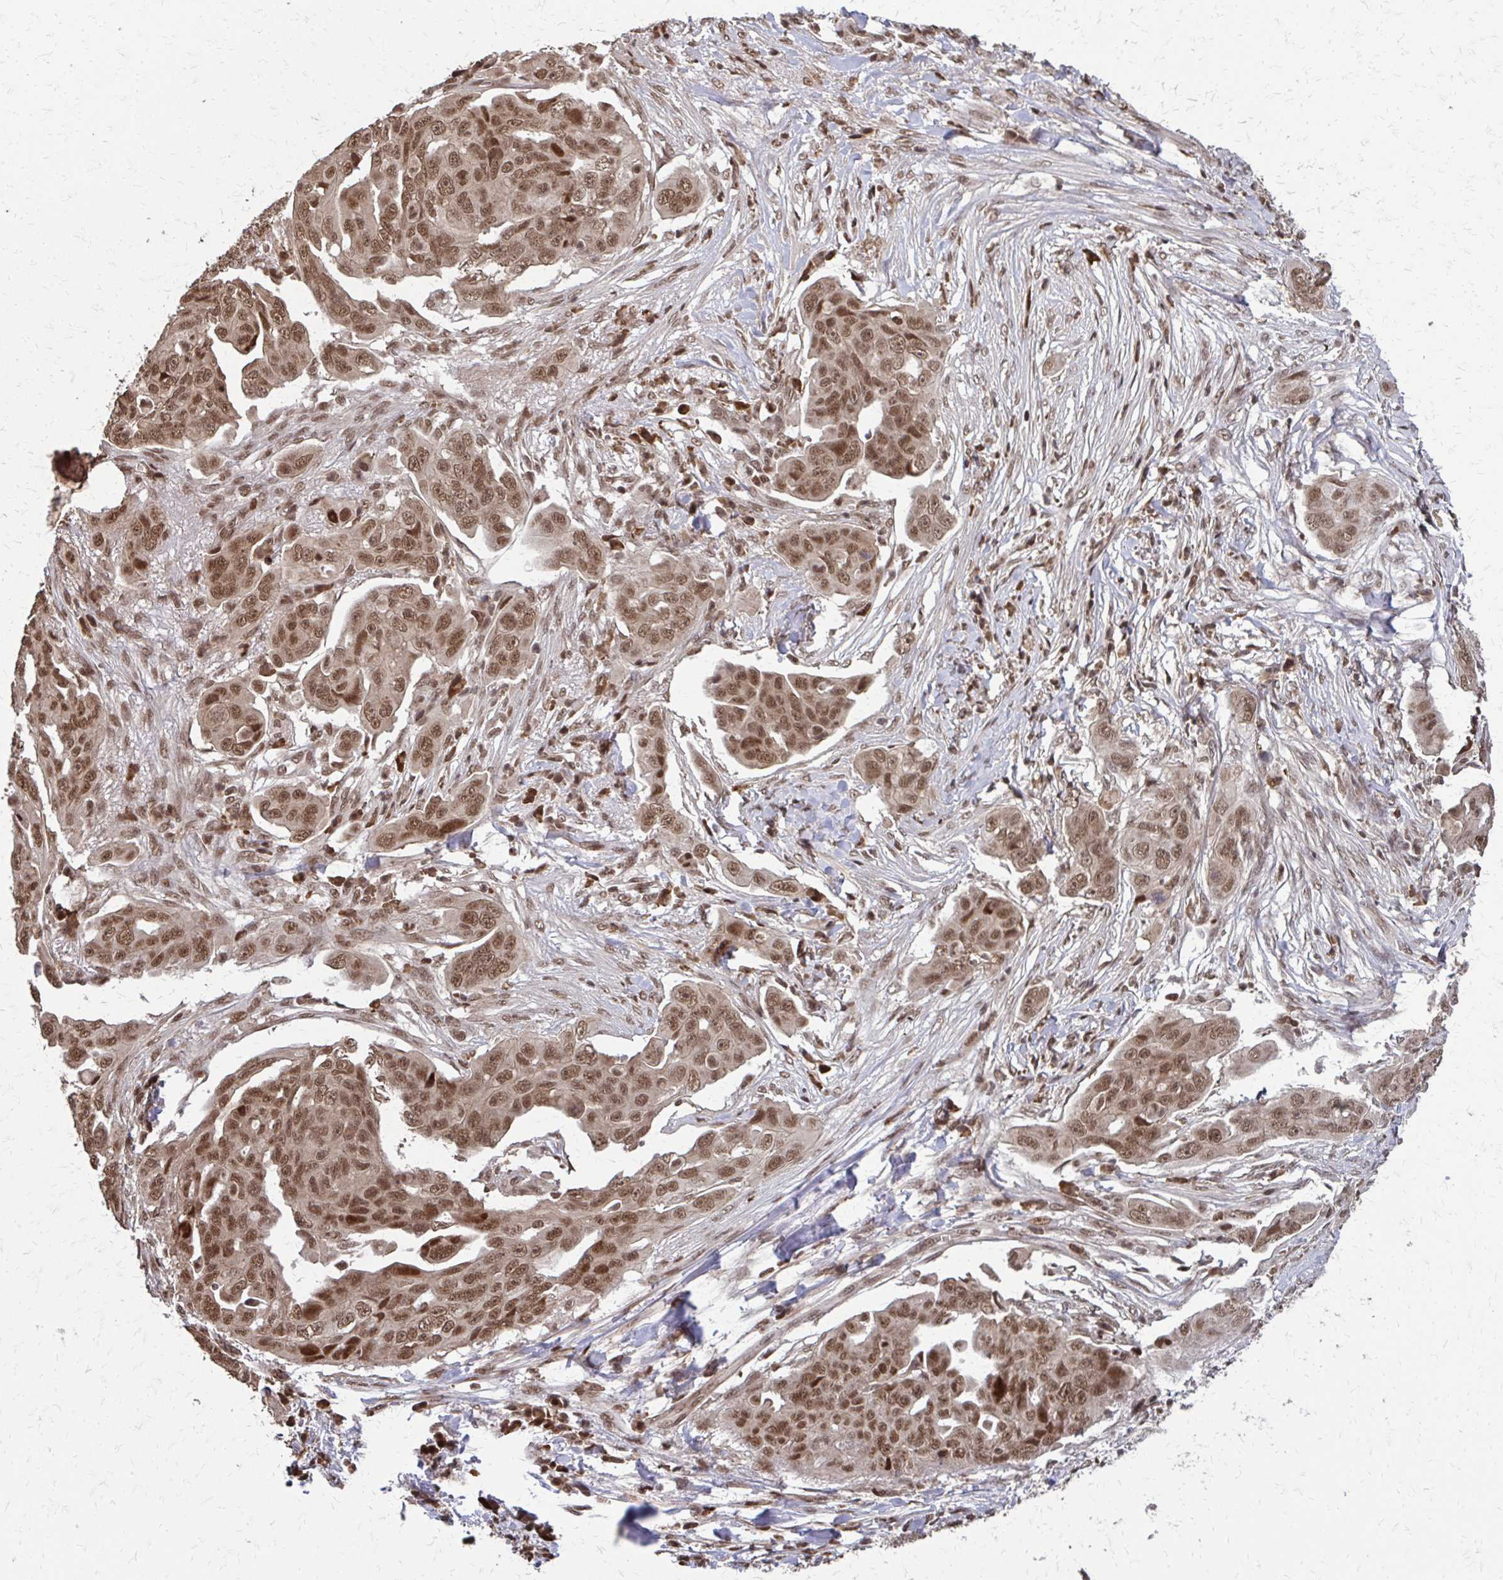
{"staining": {"intensity": "moderate", "quantity": ">75%", "location": "nuclear"}, "tissue": "ovarian cancer", "cell_type": "Tumor cells", "image_type": "cancer", "snomed": [{"axis": "morphology", "description": "Carcinoma, endometroid"}, {"axis": "topography", "description": "Ovary"}], "caption": "This micrograph exhibits immunohistochemistry (IHC) staining of human ovarian endometroid carcinoma, with medium moderate nuclear positivity in approximately >75% of tumor cells.", "gene": "SS18", "patient": {"sex": "female", "age": 70}}